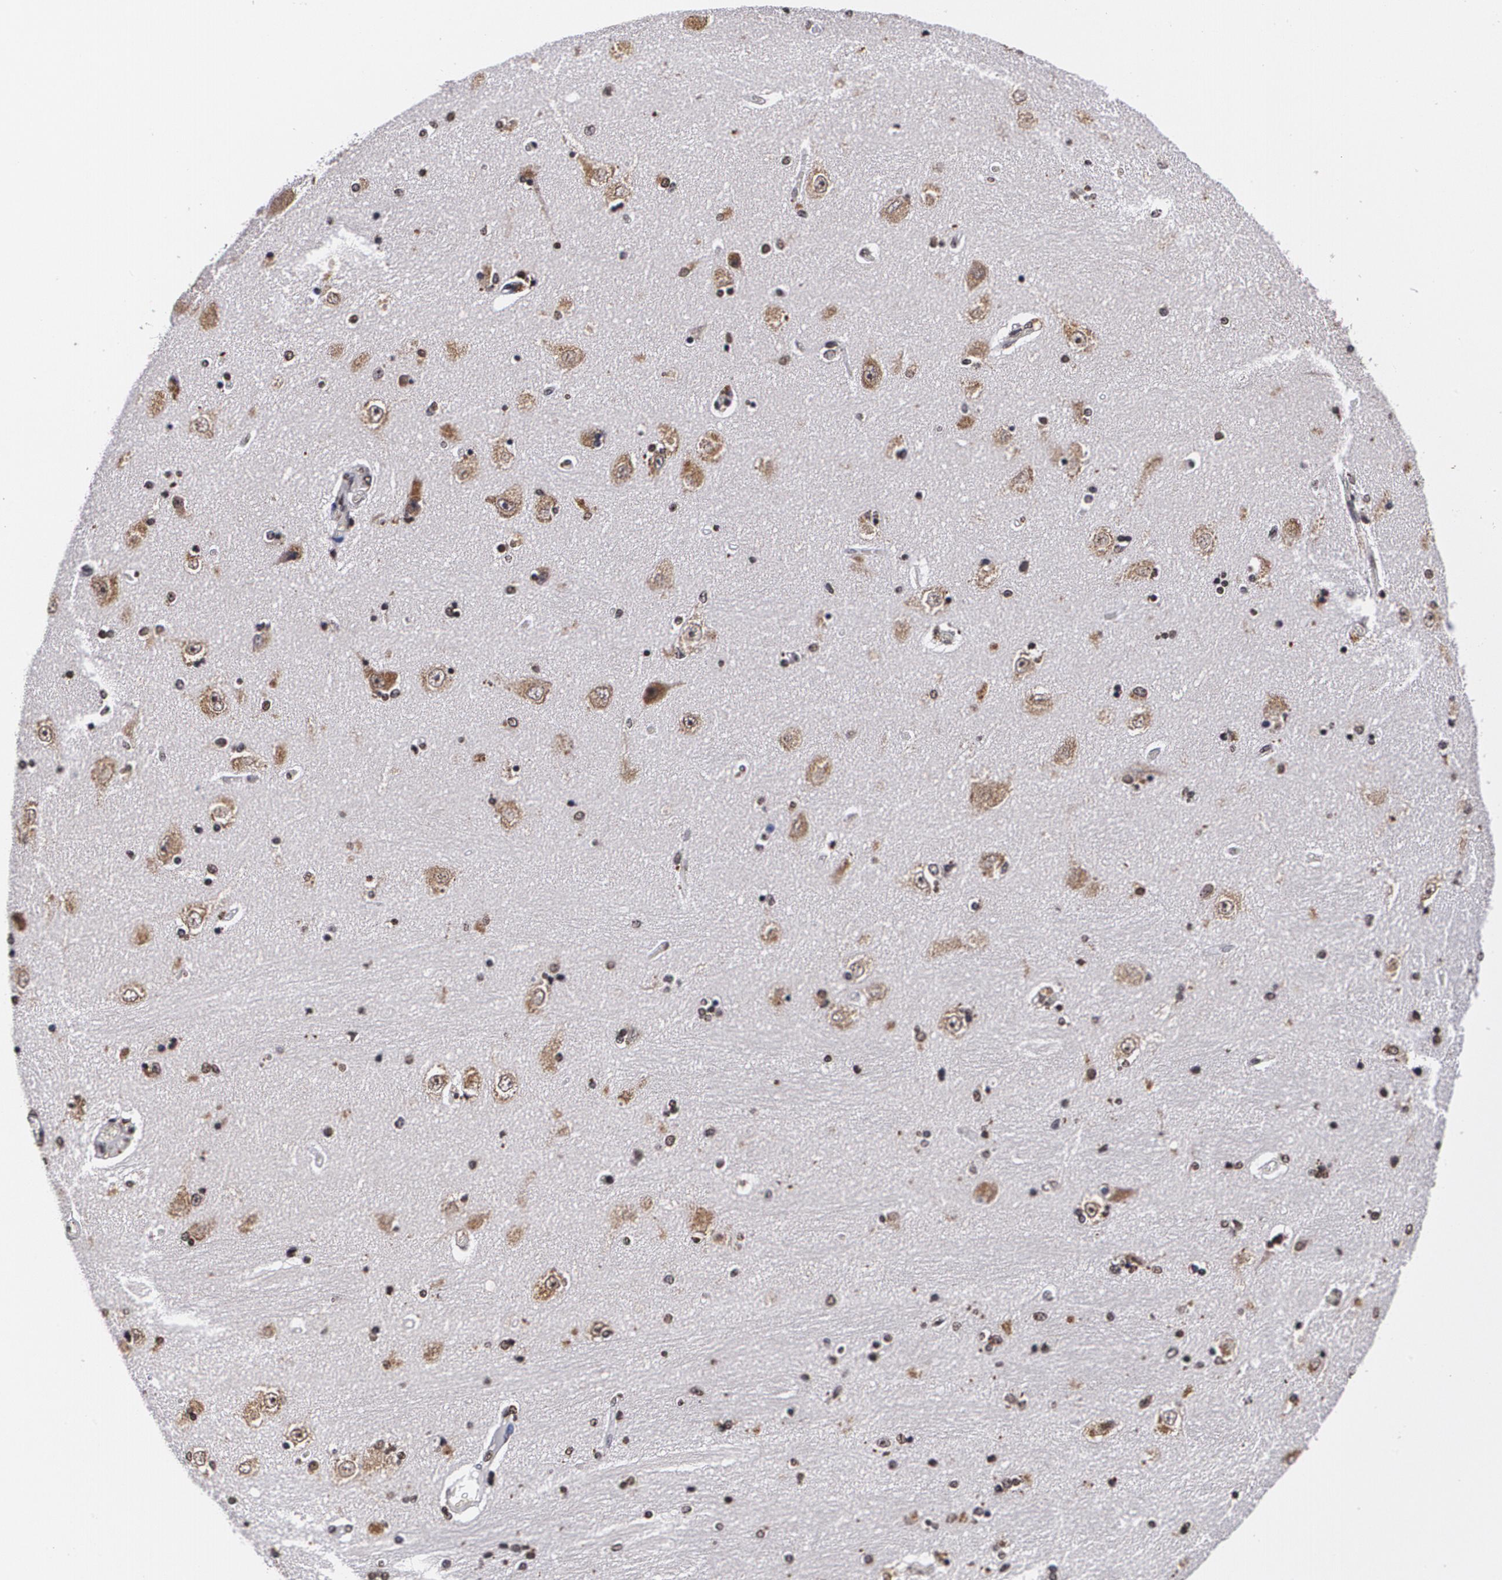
{"staining": {"intensity": "weak", "quantity": "<25%", "location": "cytoplasmic/membranous"}, "tissue": "hippocampus", "cell_type": "Glial cells", "image_type": "normal", "snomed": [{"axis": "morphology", "description": "Normal tissue, NOS"}, {"axis": "topography", "description": "Hippocampus"}], "caption": "Immunohistochemical staining of benign hippocampus displays no significant expression in glial cells. (IHC, brightfield microscopy, high magnification).", "gene": "MVP", "patient": {"sex": "female", "age": 54}}